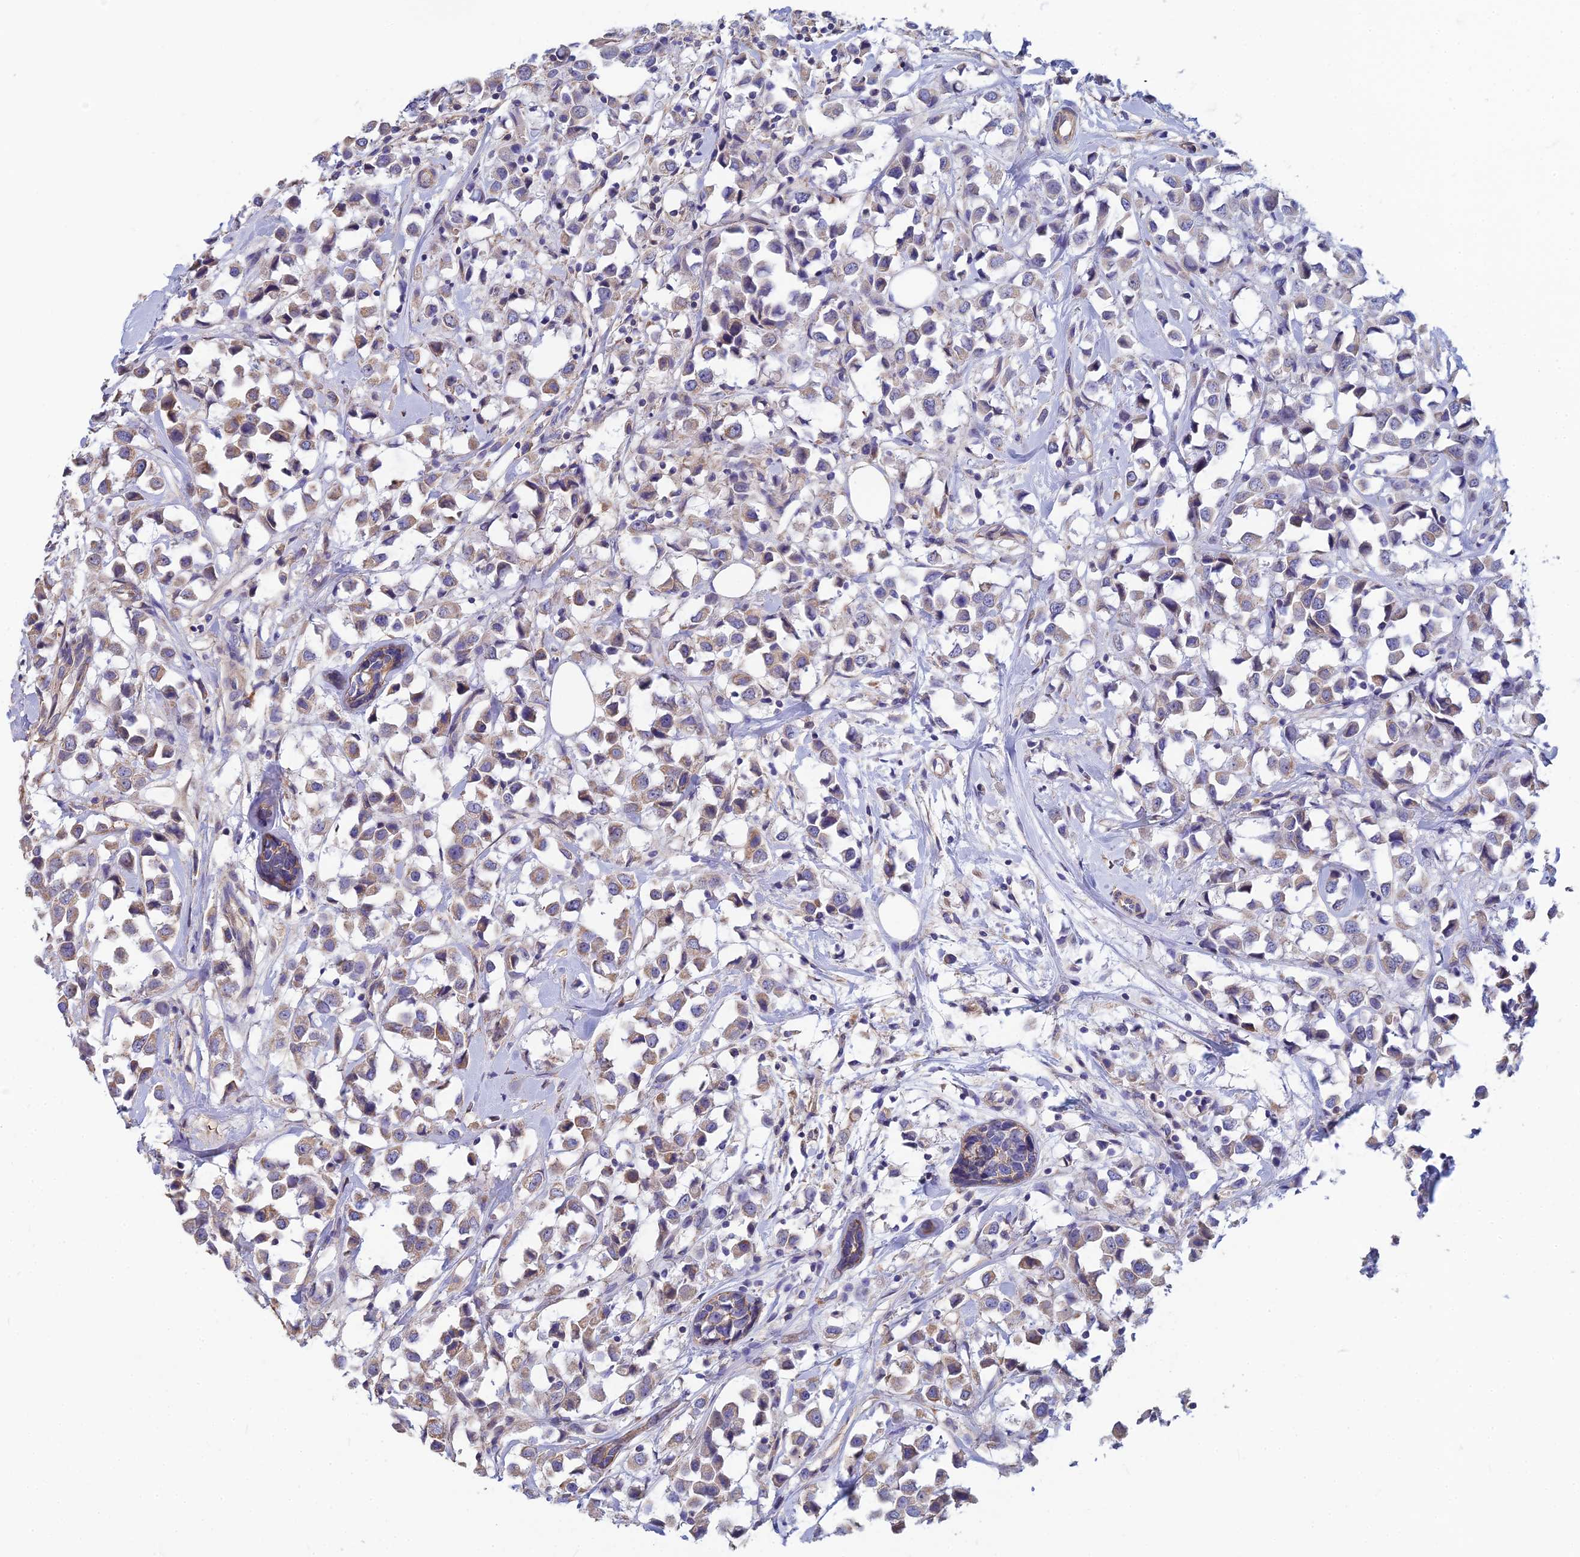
{"staining": {"intensity": "weak", "quantity": "25%-75%", "location": "cytoplasmic/membranous"}, "tissue": "breast cancer", "cell_type": "Tumor cells", "image_type": "cancer", "snomed": [{"axis": "morphology", "description": "Duct carcinoma"}, {"axis": "topography", "description": "Breast"}], "caption": "Protein analysis of breast cancer (invasive ductal carcinoma) tissue demonstrates weak cytoplasmic/membranous positivity in about 25%-75% of tumor cells. (DAB IHC with brightfield microscopy, high magnification).", "gene": "PCDHA5", "patient": {"sex": "female", "age": 61}}